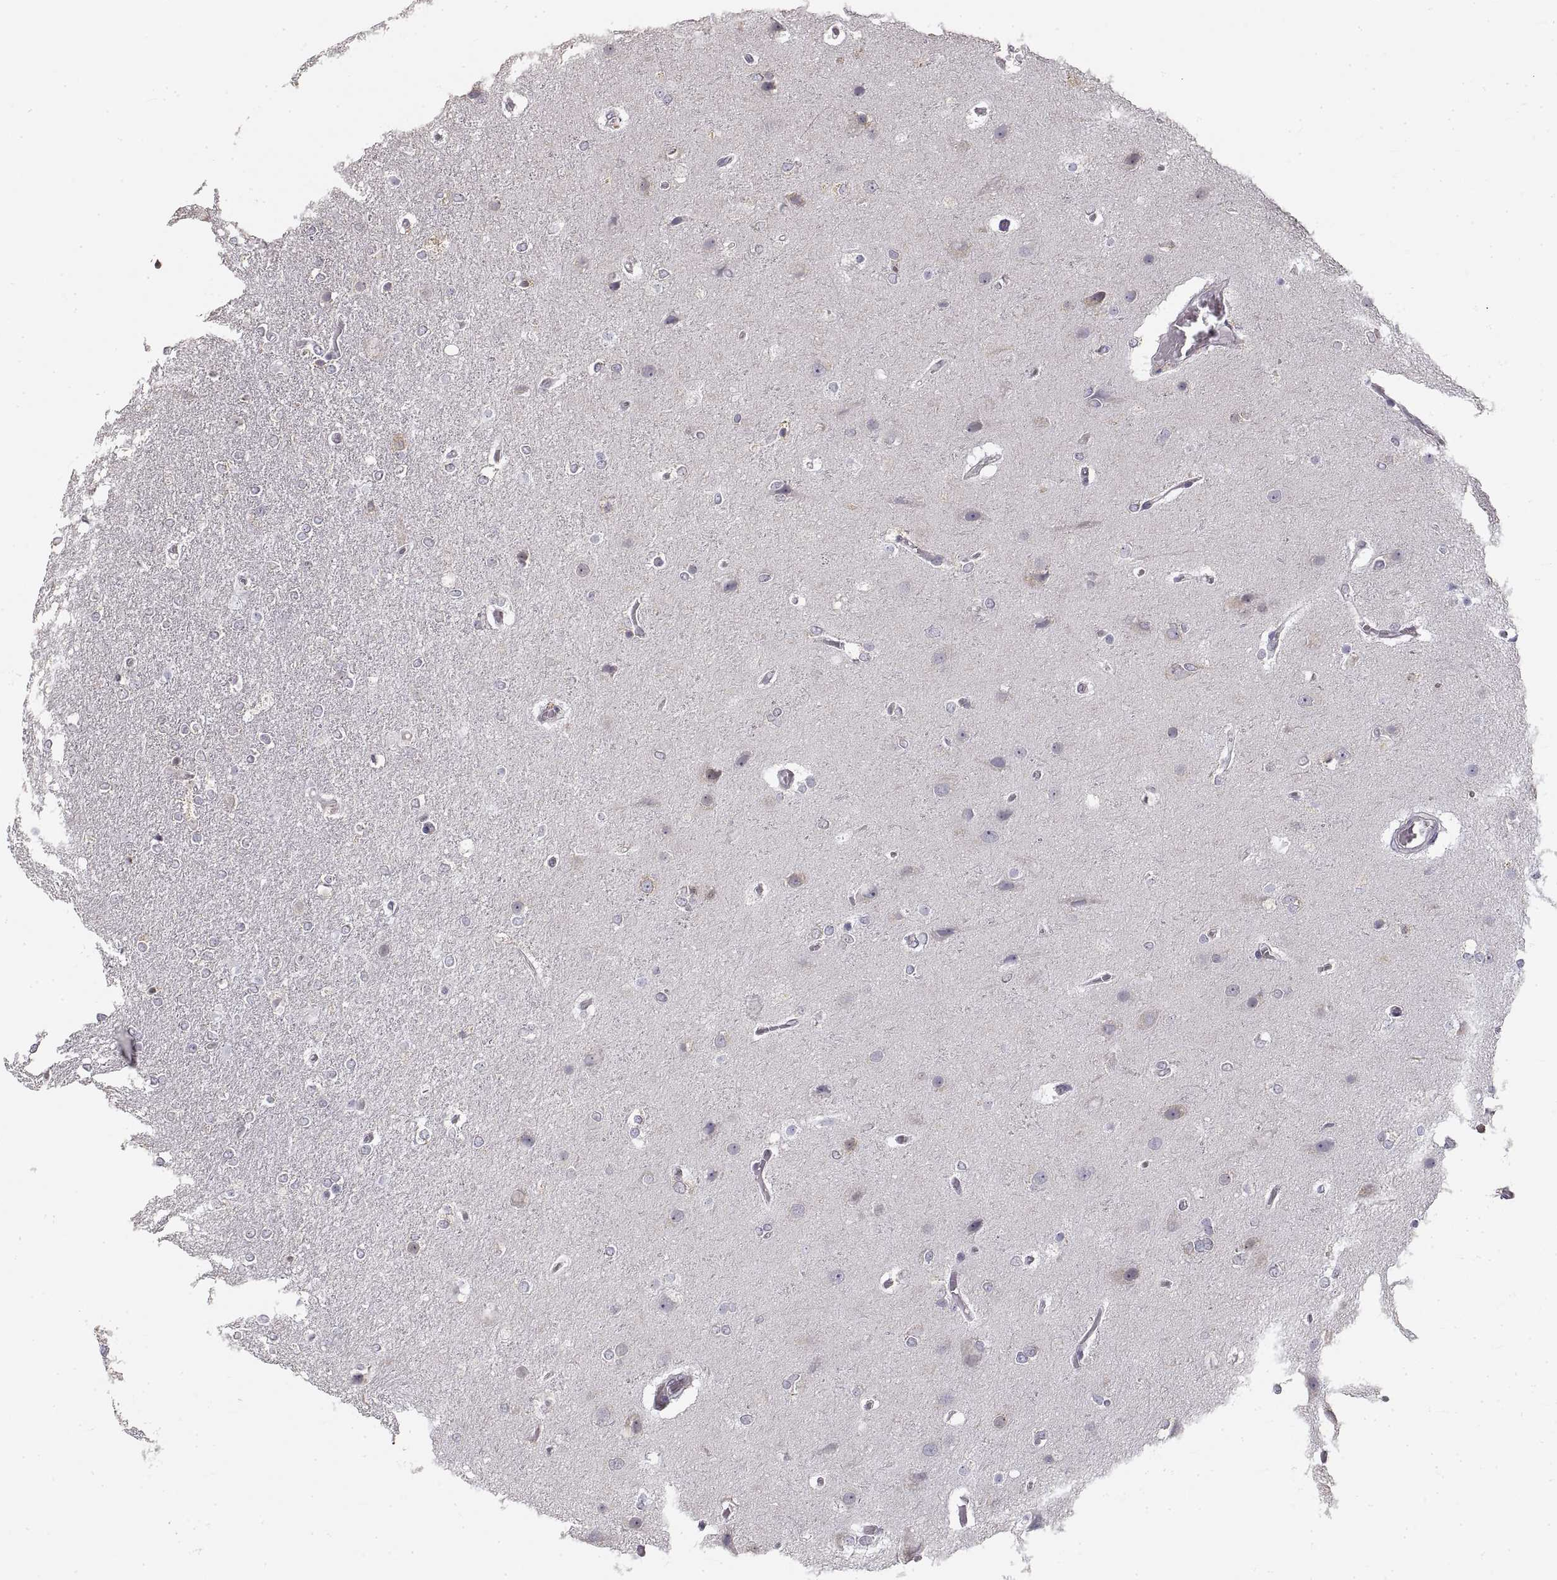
{"staining": {"intensity": "negative", "quantity": "none", "location": "none"}, "tissue": "glioma", "cell_type": "Tumor cells", "image_type": "cancer", "snomed": [{"axis": "morphology", "description": "Glioma, malignant, High grade"}, {"axis": "topography", "description": "Brain"}], "caption": "Glioma was stained to show a protein in brown. There is no significant expression in tumor cells.", "gene": "HSP90AB1", "patient": {"sex": "female", "age": 61}}